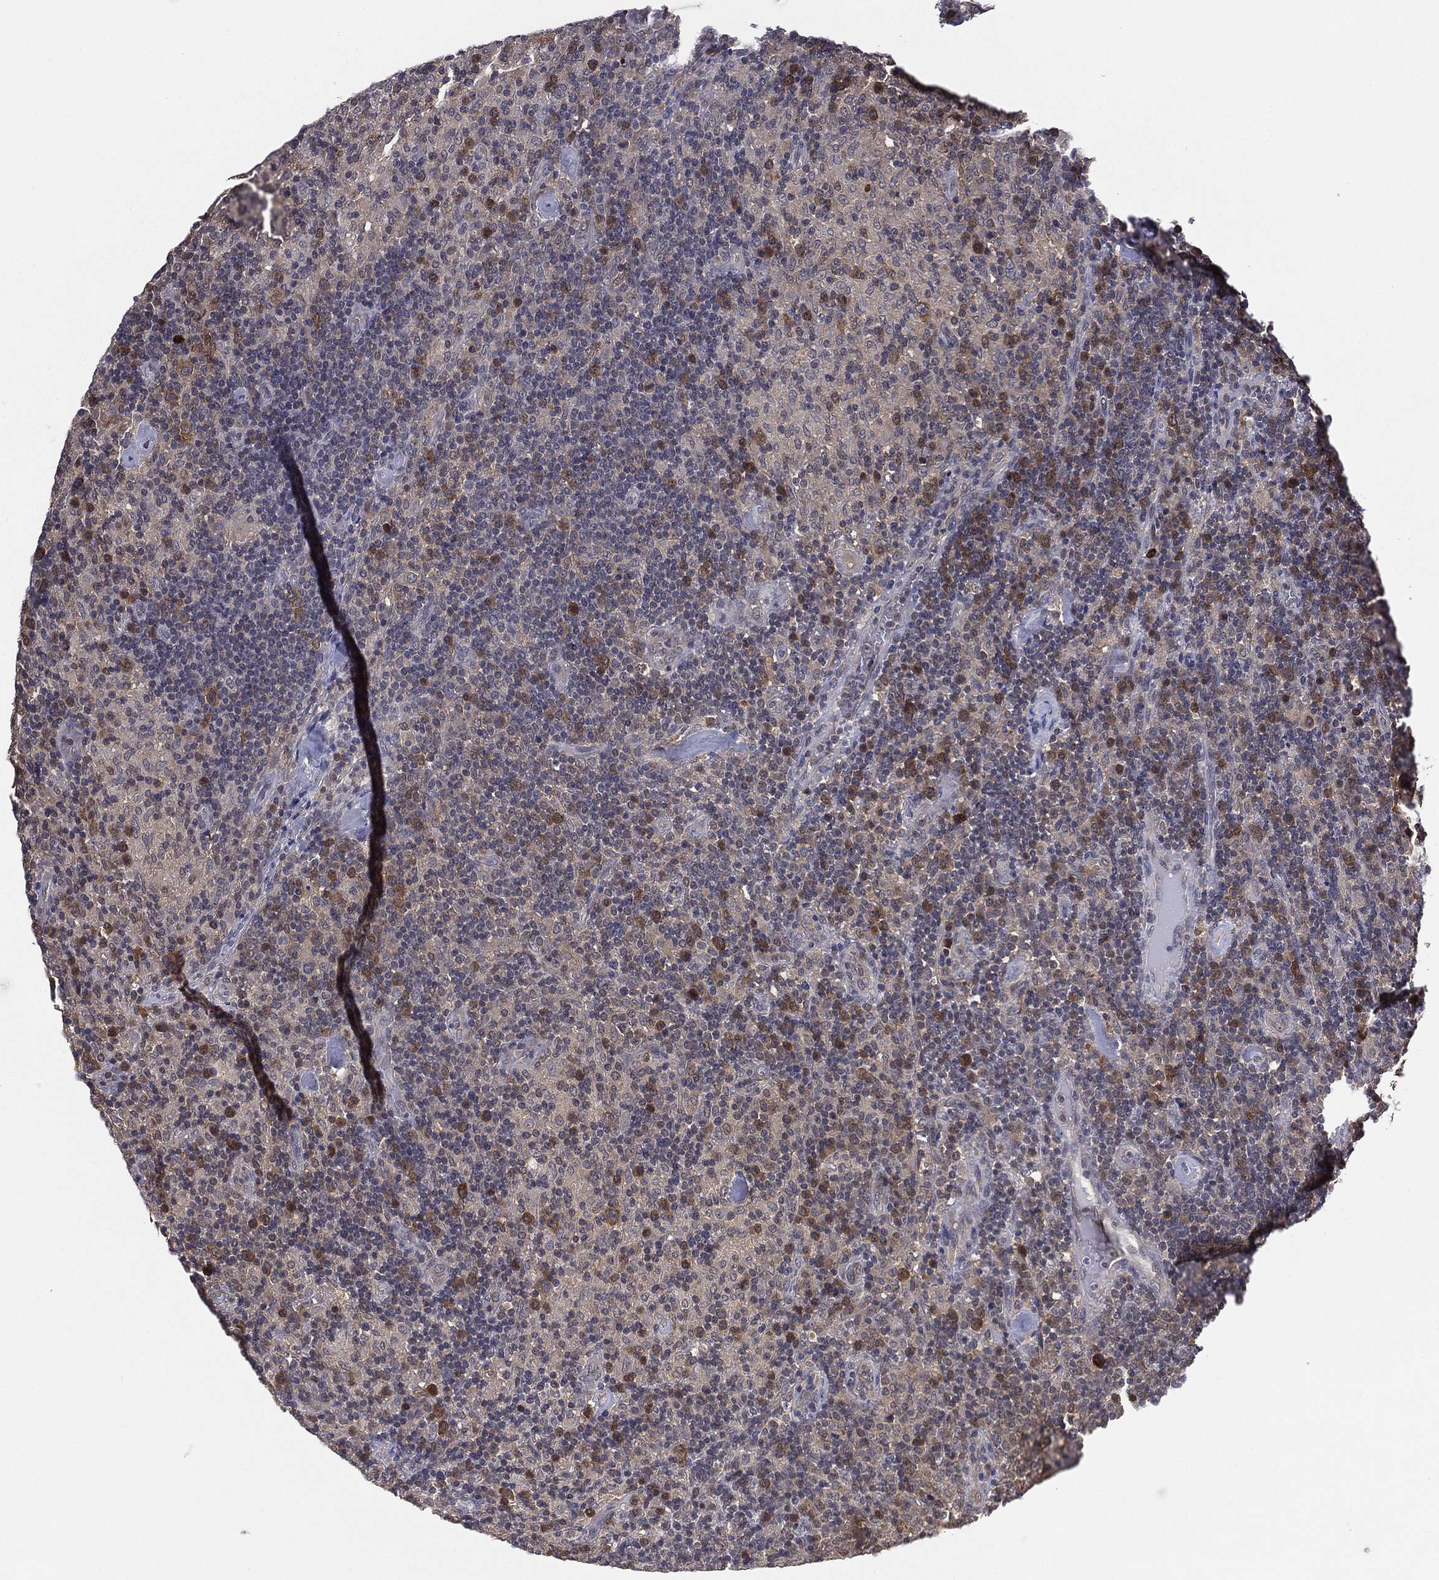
{"staining": {"intensity": "moderate", "quantity": "25%-75%", "location": "cytoplasmic/membranous"}, "tissue": "lymphoma", "cell_type": "Tumor cells", "image_type": "cancer", "snomed": [{"axis": "morphology", "description": "Hodgkin's disease, NOS"}, {"axis": "topography", "description": "Lymph node"}], "caption": "The image exhibits immunohistochemical staining of Hodgkin's disease. There is moderate cytoplasmic/membranous staining is present in approximately 25%-75% of tumor cells. Immunohistochemistry (ihc) stains the protein in brown and the nuclei are stained blue.", "gene": "KRT7", "patient": {"sex": "male", "age": 70}}